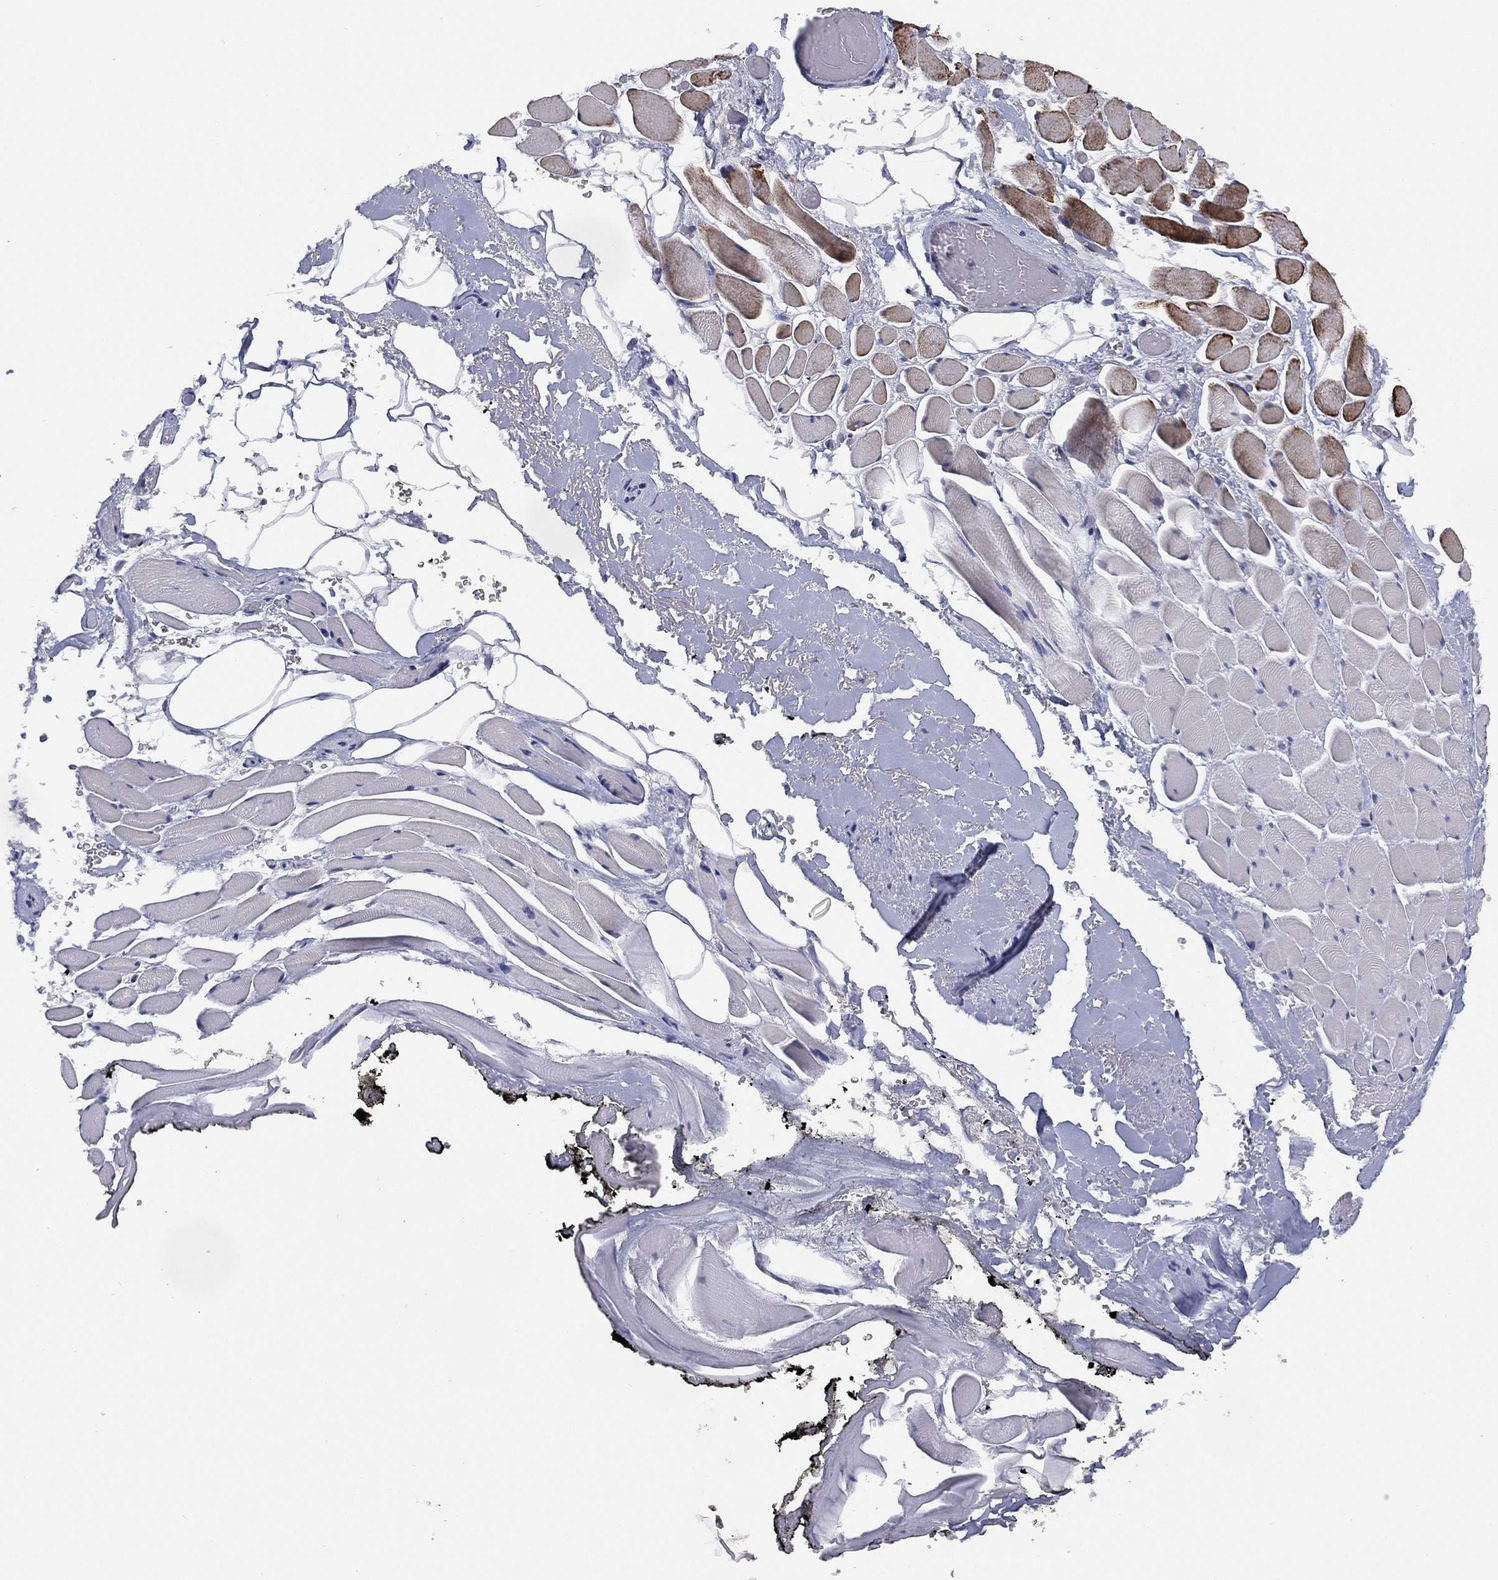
{"staining": {"intensity": "negative", "quantity": "none", "location": "none"}, "tissue": "adipose tissue", "cell_type": "Adipocytes", "image_type": "normal", "snomed": [{"axis": "morphology", "description": "Normal tissue, NOS"}, {"axis": "topography", "description": "Anal"}, {"axis": "topography", "description": "Peripheral nerve tissue"}], "caption": "Adipose tissue stained for a protein using immunohistochemistry (IHC) exhibits no staining adipocytes.", "gene": "PPP2R5A", "patient": {"sex": "male", "age": 53}}